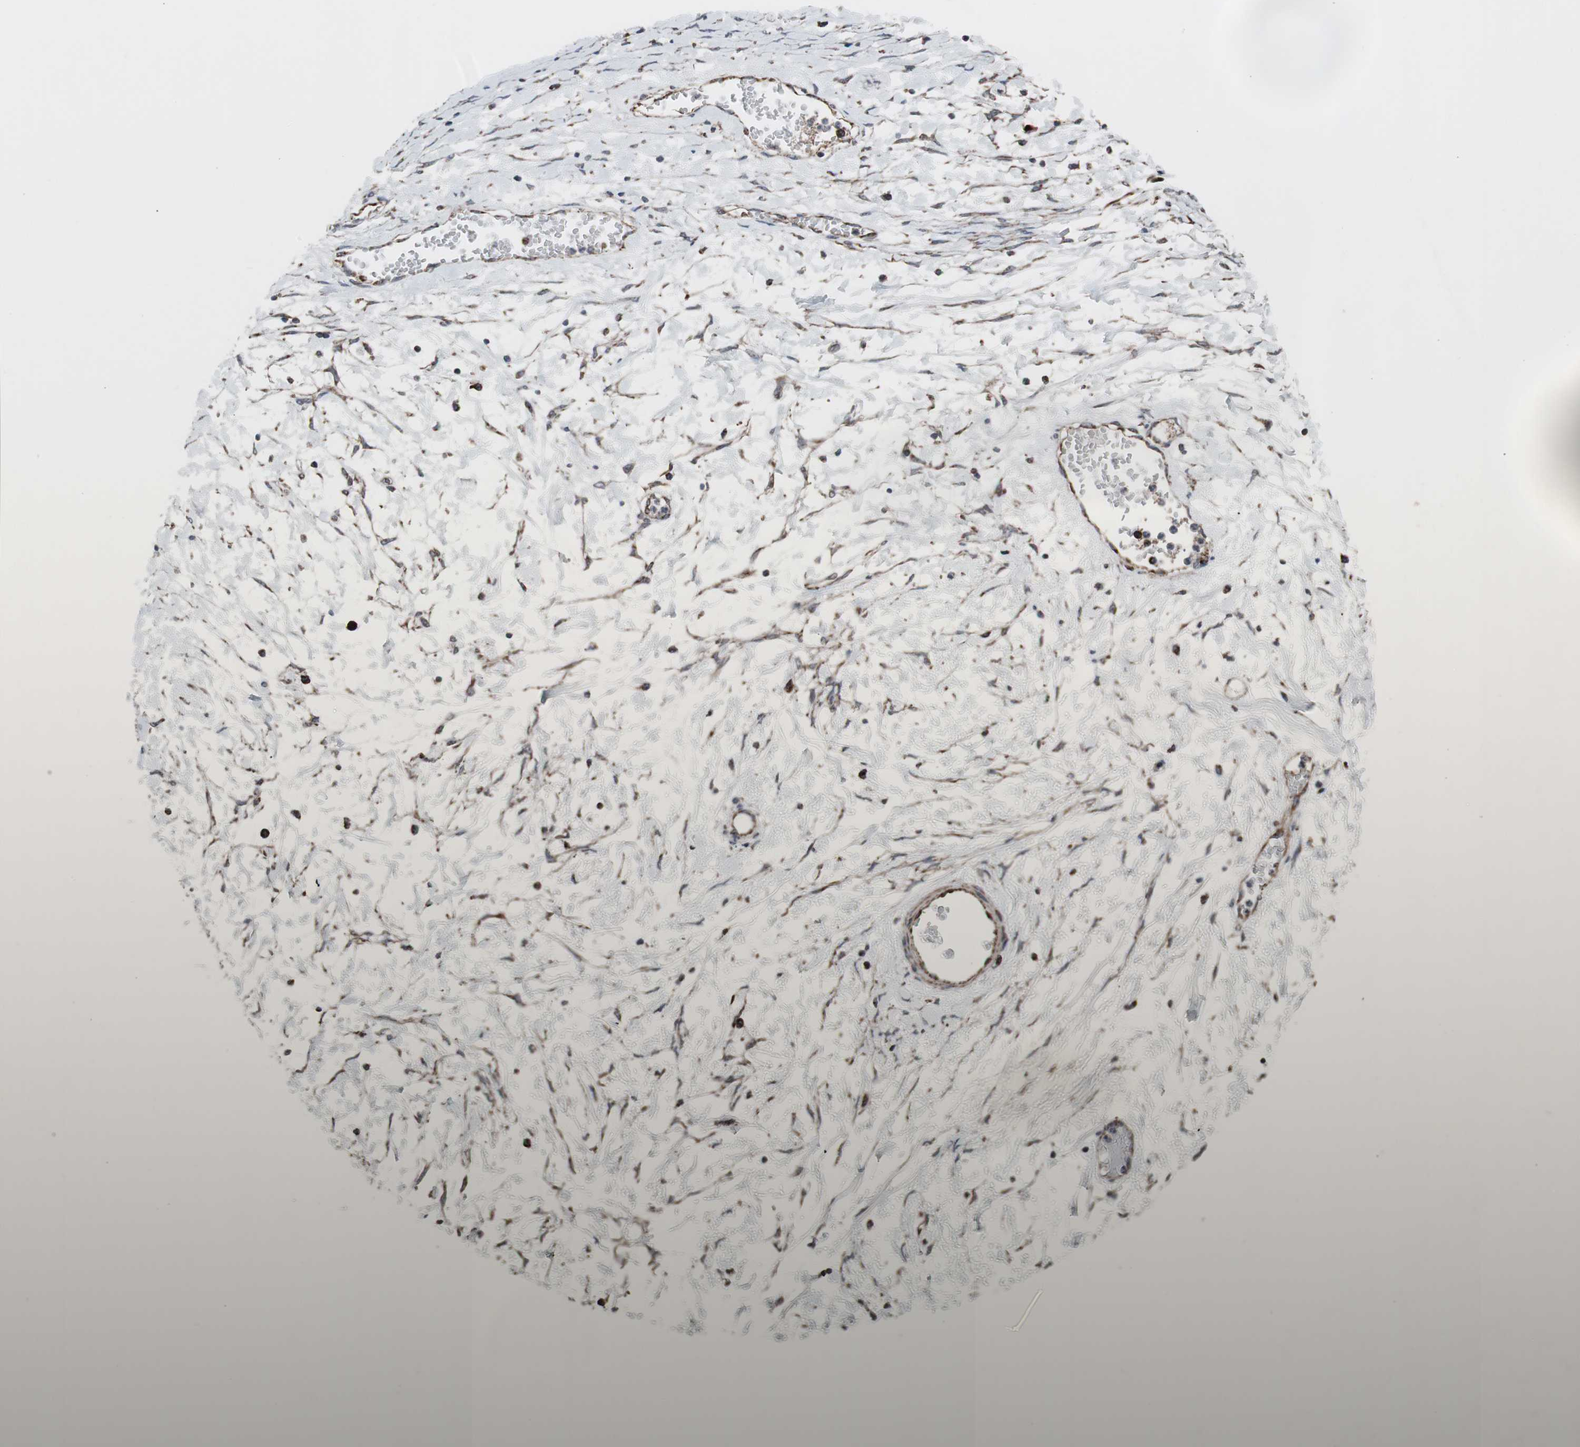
{"staining": {"intensity": "moderate", "quantity": ">75%", "location": "cytoplasmic/membranous"}, "tissue": "ovarian cancer", "cell_type": "Tumor cells", "image_type": "cancer", "snomed": [{"axis": "morphology", "description": "Cystadenocarcinoma, serous, NOS"}, {"axis": "topography", "description": "Ovary"}], "caption": "This is a histology image of immunohistochemistry (IHC) staining of serous cystadenocarcinoma (ovarian), which shows moderate positivity in the cytoplasmic/membranous of tumor cells.", "gene": "CPT1A", "patient": {"sex": "female", "age": 54}}